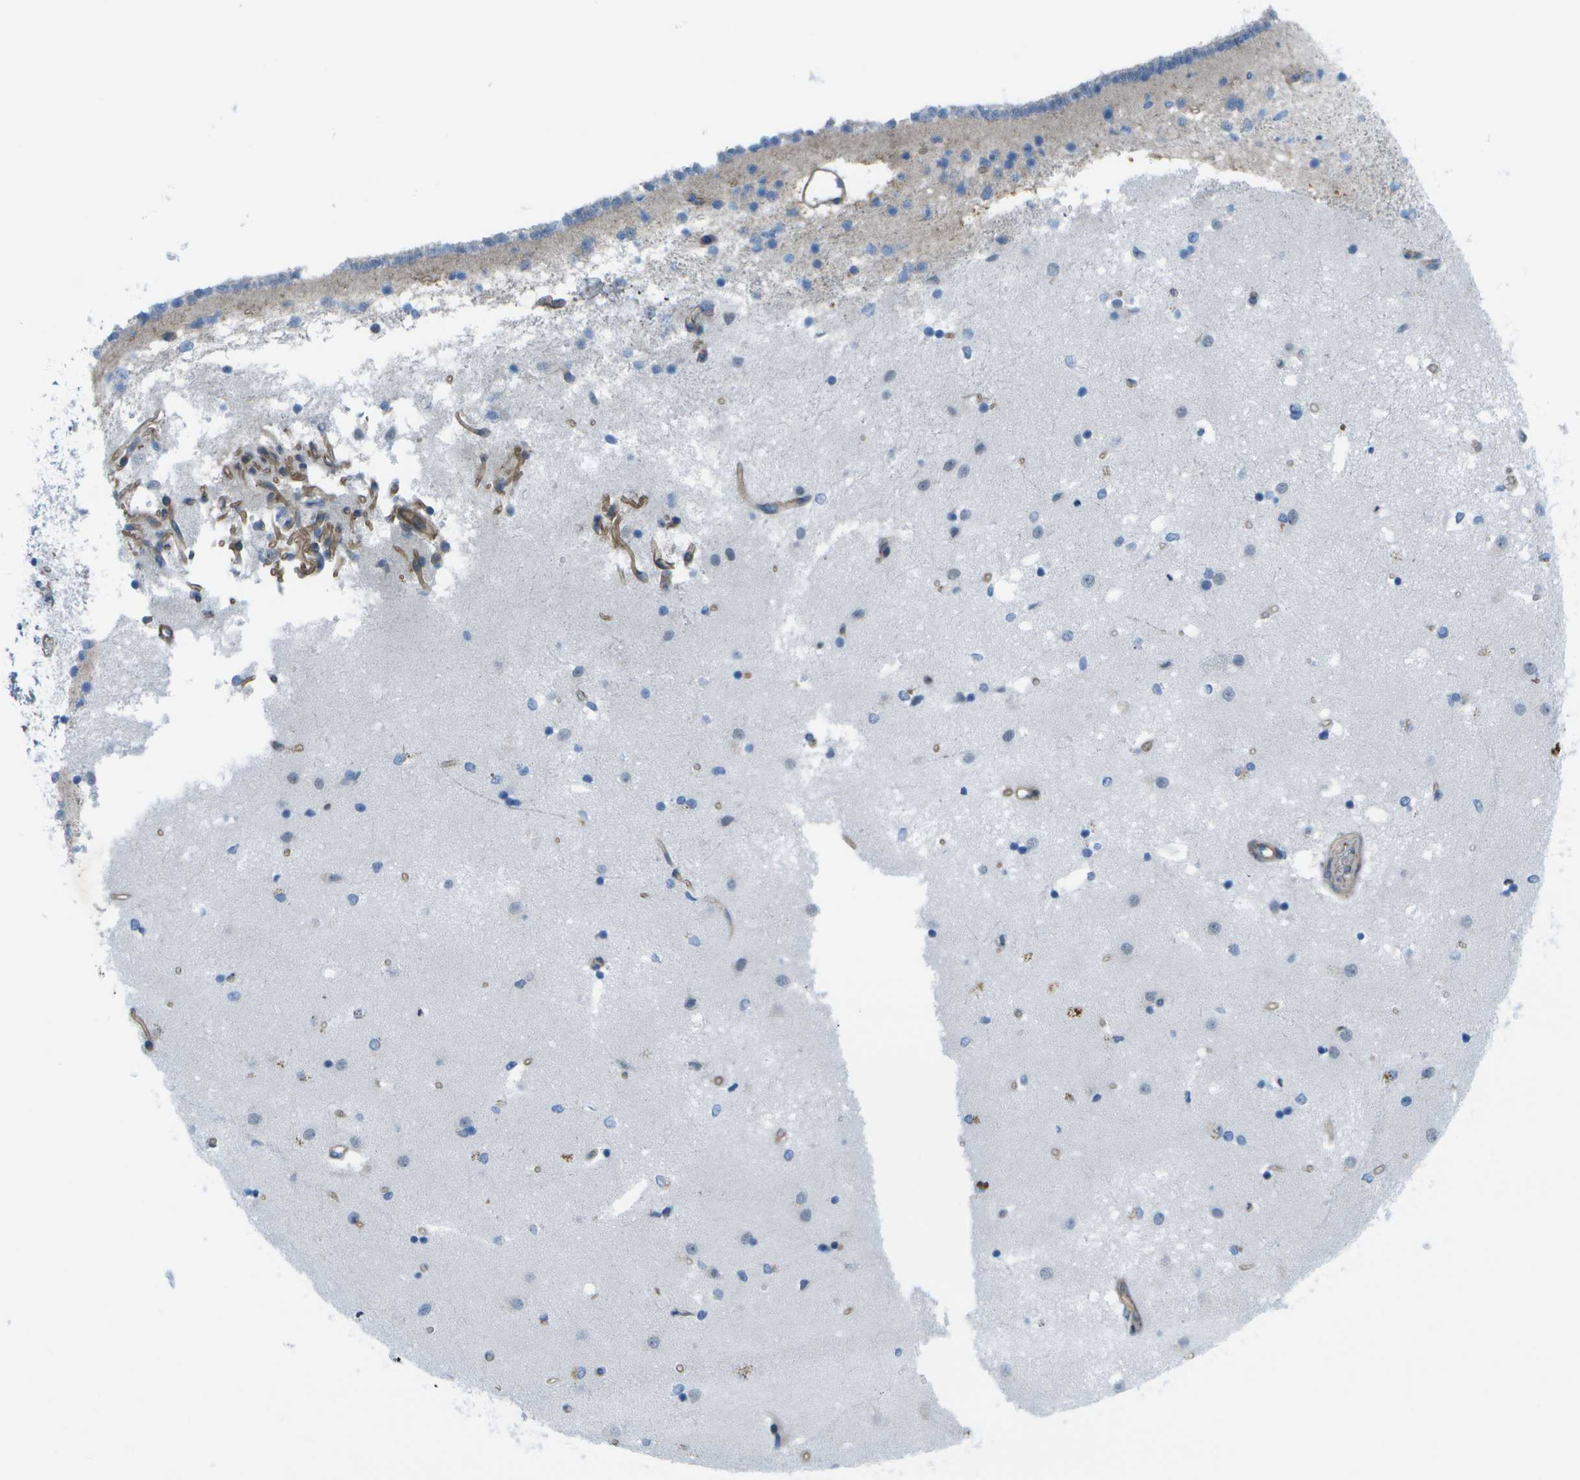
{"staining": {"intensity": "negative", "quantity": "none", "location": "none"}, "tissue": "caudate", "cell_type": "Glial cells", "image_type": "normal", "snomed": [{"axis": "morphology", "description": "Normal tissue, NOS"}, {"axis": "topography", "description": "Lateral ventricle wall"}], "caption": "Immunohistochemistry micrograph of benign caudate stained for a protein (brown), which shows no staining in glial cells.", "gene": "SORBS3", "patient": {"sex": "male", "age": 45}}